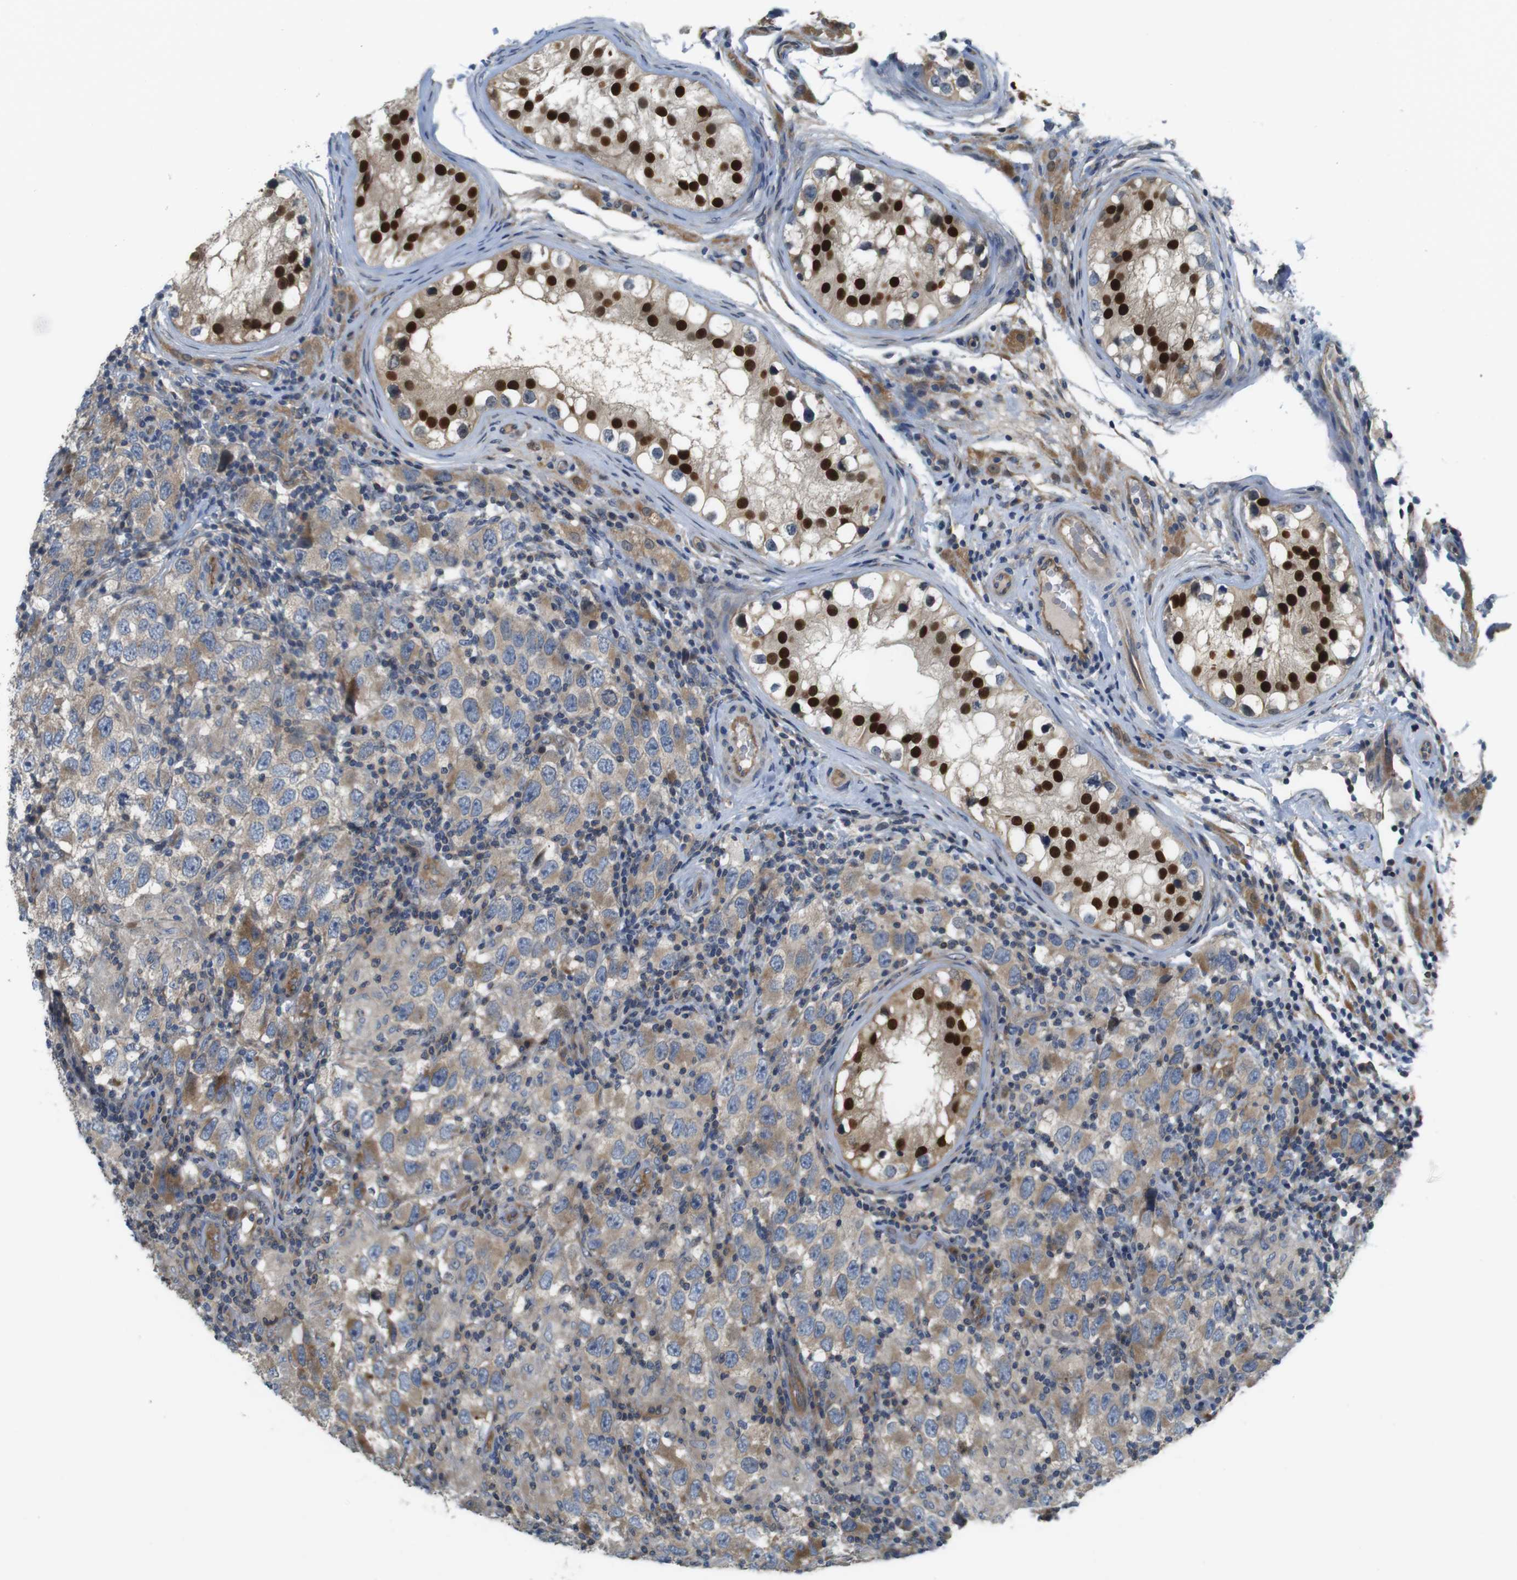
{"staining": {"intensity": "moderate", "quantity": "25%-75%", "location": "cytoplasmic/membranous"}, "tissue": "testis cancer", "cell_type": "Tumor cells", "image_type": "cancer", "snomed": [{"axis": "morphology", "description": "Carcinoma, Embryonal, NOS"}, {"axis": "topography", "description": "Testis"}], "caption": "Human testis cancer (embryonal carcinoma) stained with a brown dye exhibits moderate cytoplasmic/membranous positive positivity in about 25%-75% of tumor cells.", "gene": "ABHD15", "patient": {"sex": "male", "age": 21}}